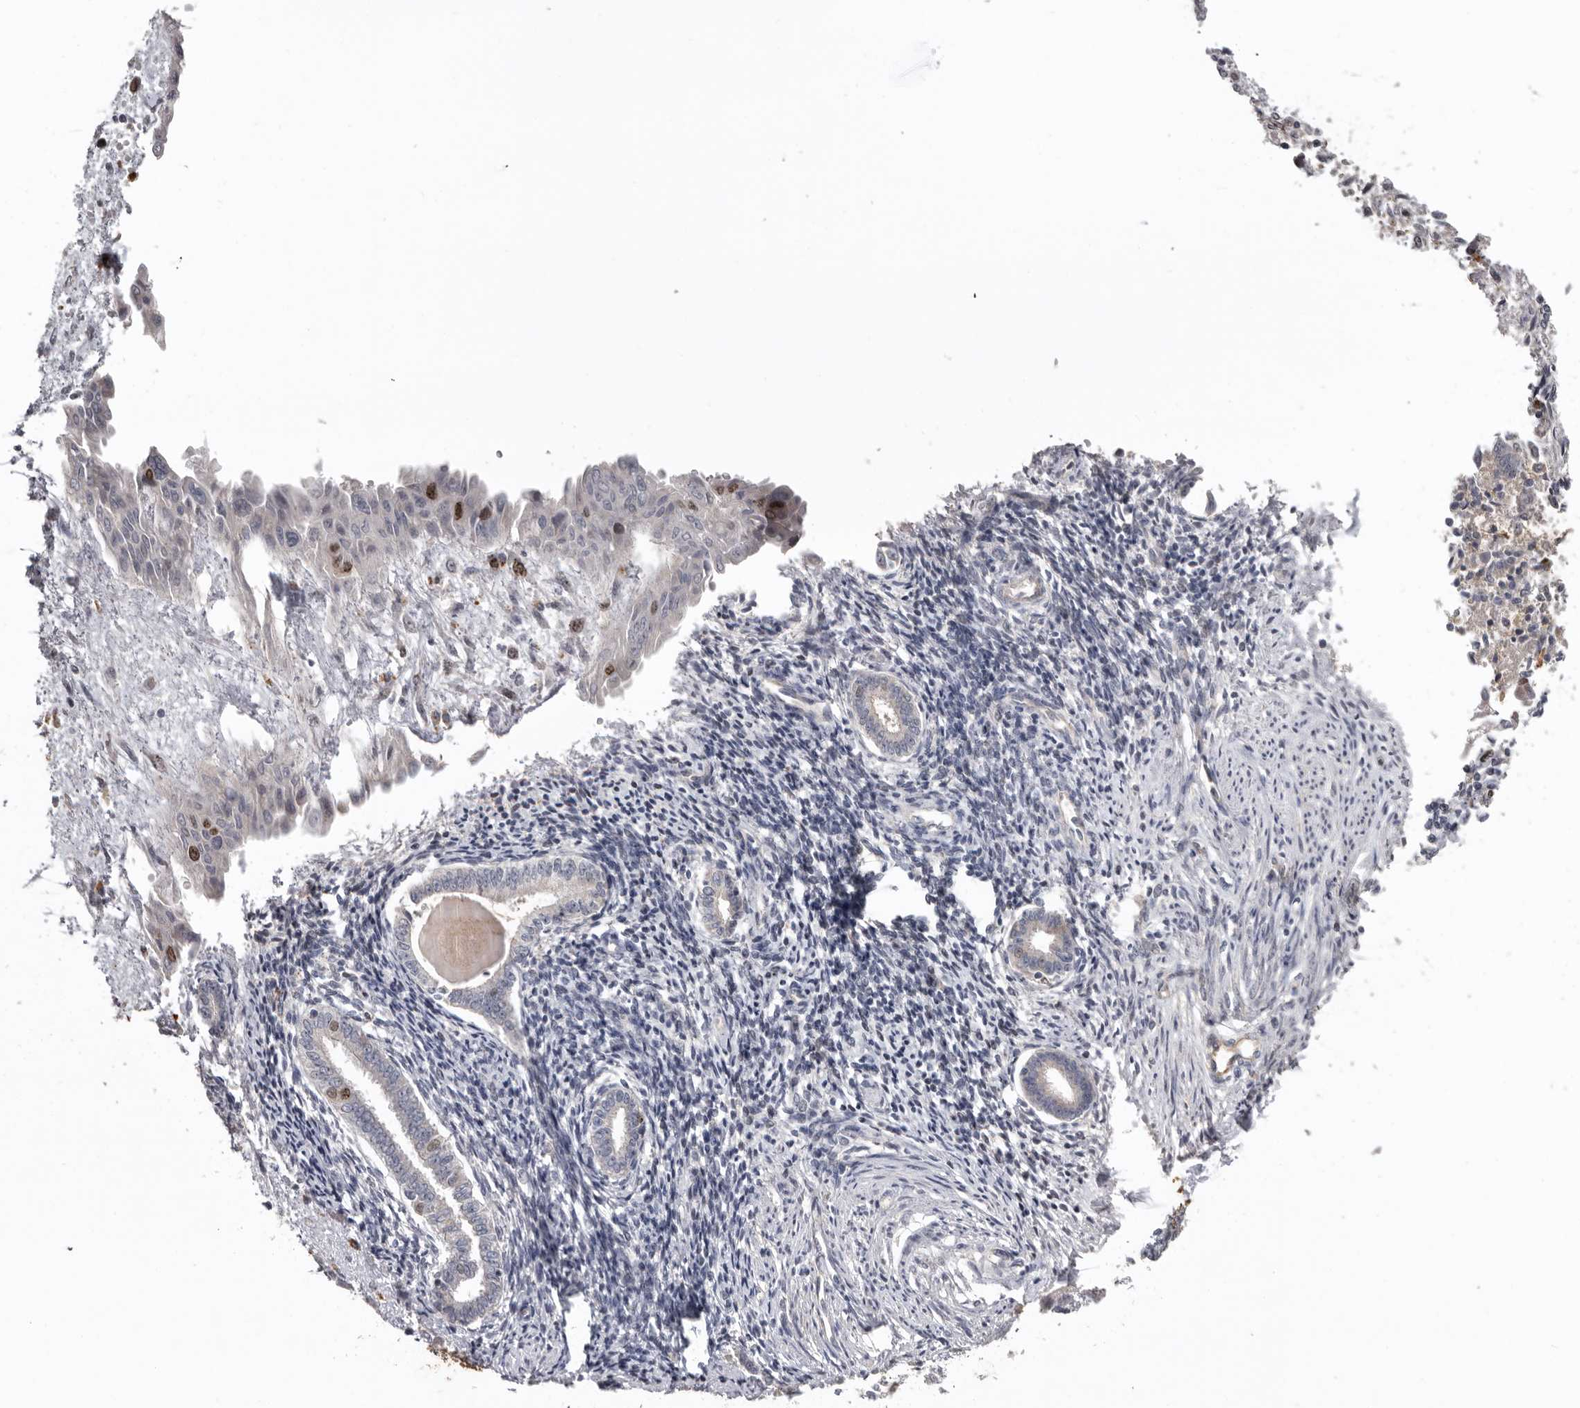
{"staining": {"intensity": "negative", "quantity": "none", "location": "none"}, "tissue": "endometrium", "cell_type": "Cells in endometrial stroma", "image_type": "normal", "snomed": [{"axis": "morphology", "description": "Normal tissue, NOS"}, {"axis": "topography", "description": "Endometrium"}], "caption": "This is an immunohistochemistry histopathology image of benign human endometrium. There is no positivity in cells in endometrial stroma.", "gene": "CDCA8", "patient": {"sex": "female", "age": 56}}